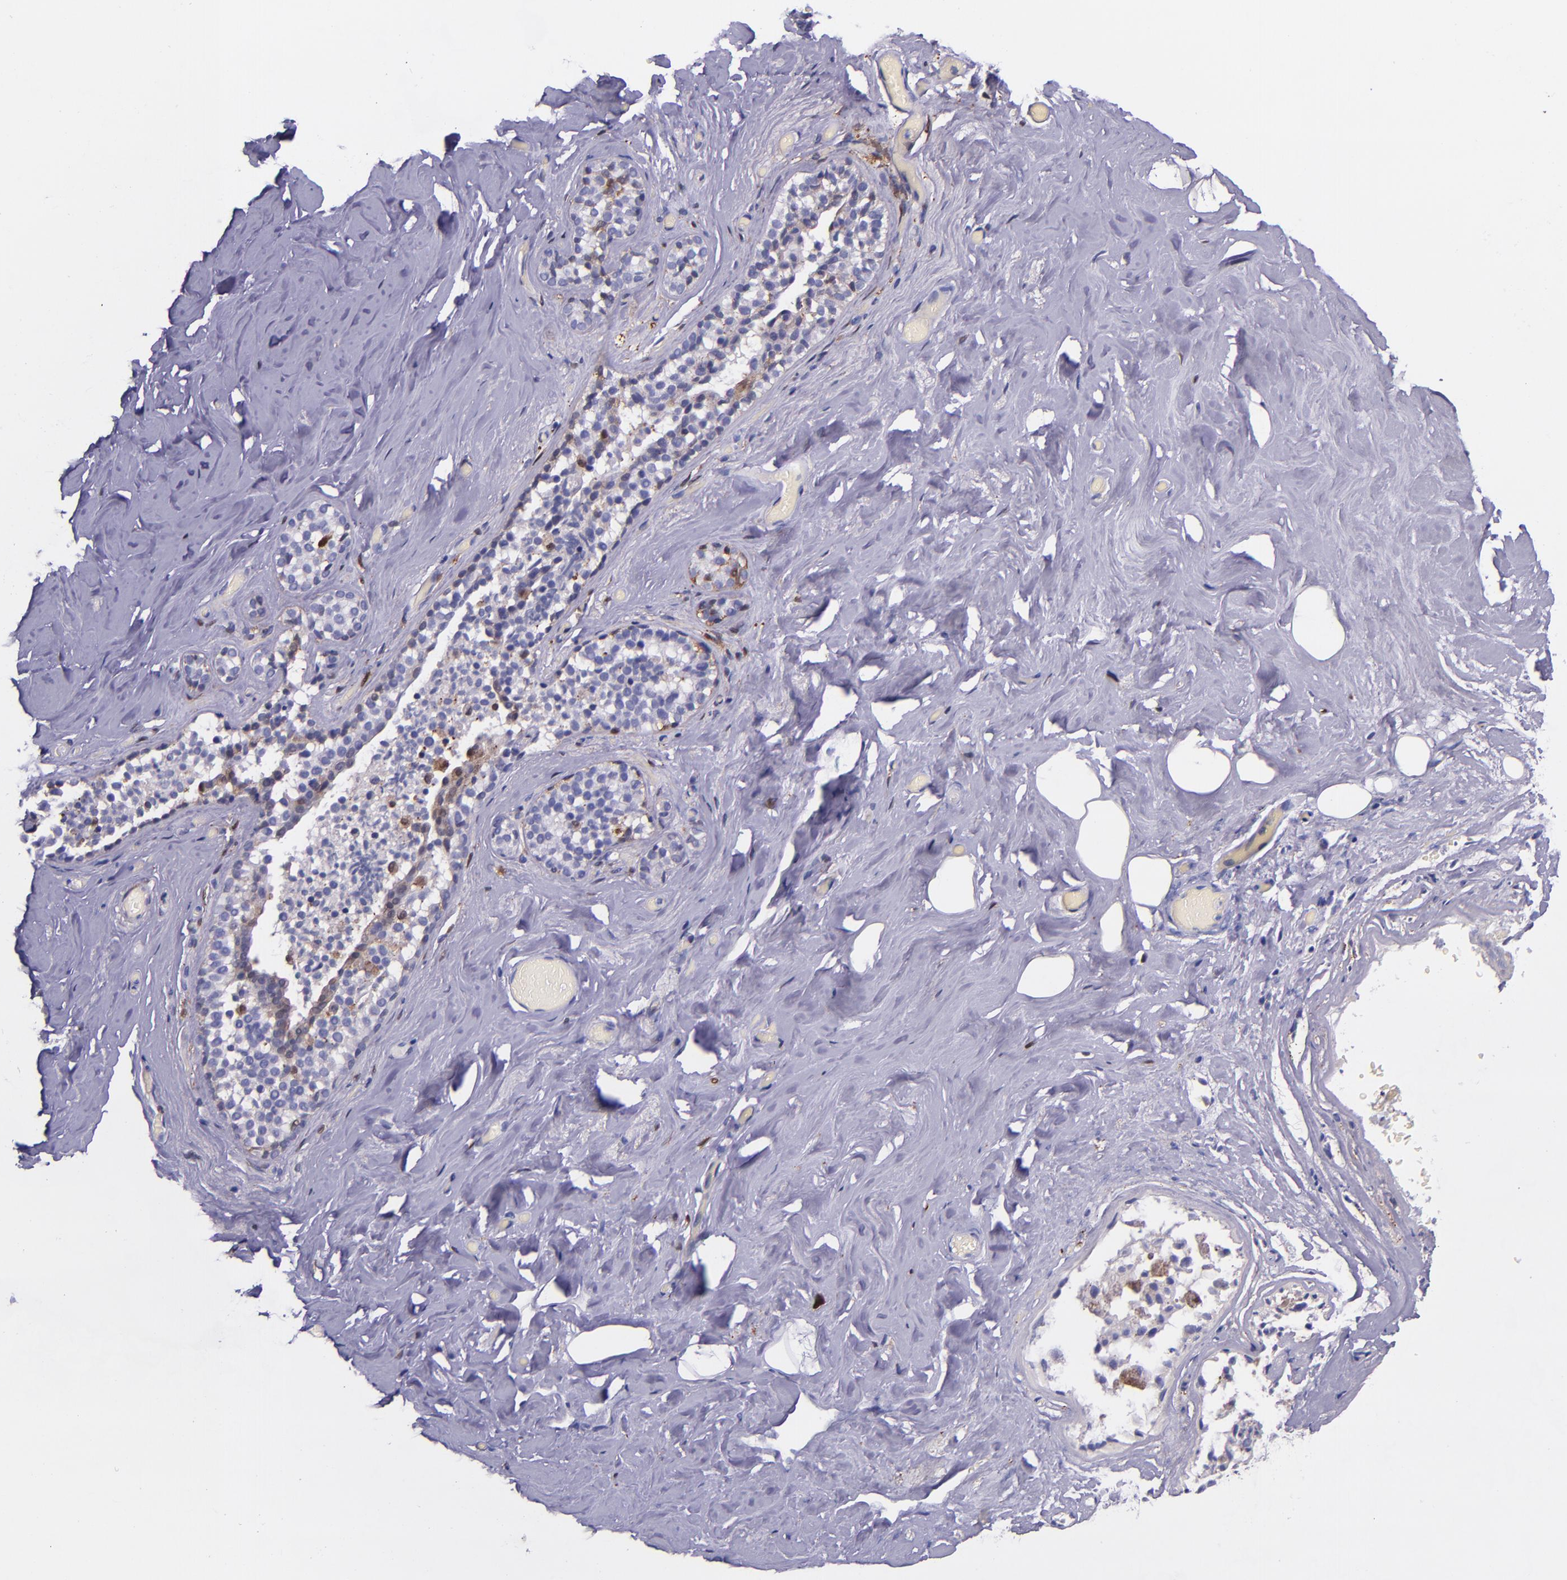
{"staining": {"intensity": "negative", "quantity": "none", "location": "none"}, "tissue": "breast", "cell_type": "Adipocytes", "image_type": "normal", "snomed": [{"axis": "morphology", "description": "Normal tissue, NOS"}, {"axis": "topography", "description": "Breast"}], "caption": "This is an IHC photomicrograph of unremarkable breast. There is no staining in adipocytes.", "gene": "LGALS1", "patient": {"sex": "female", "age": 75}}